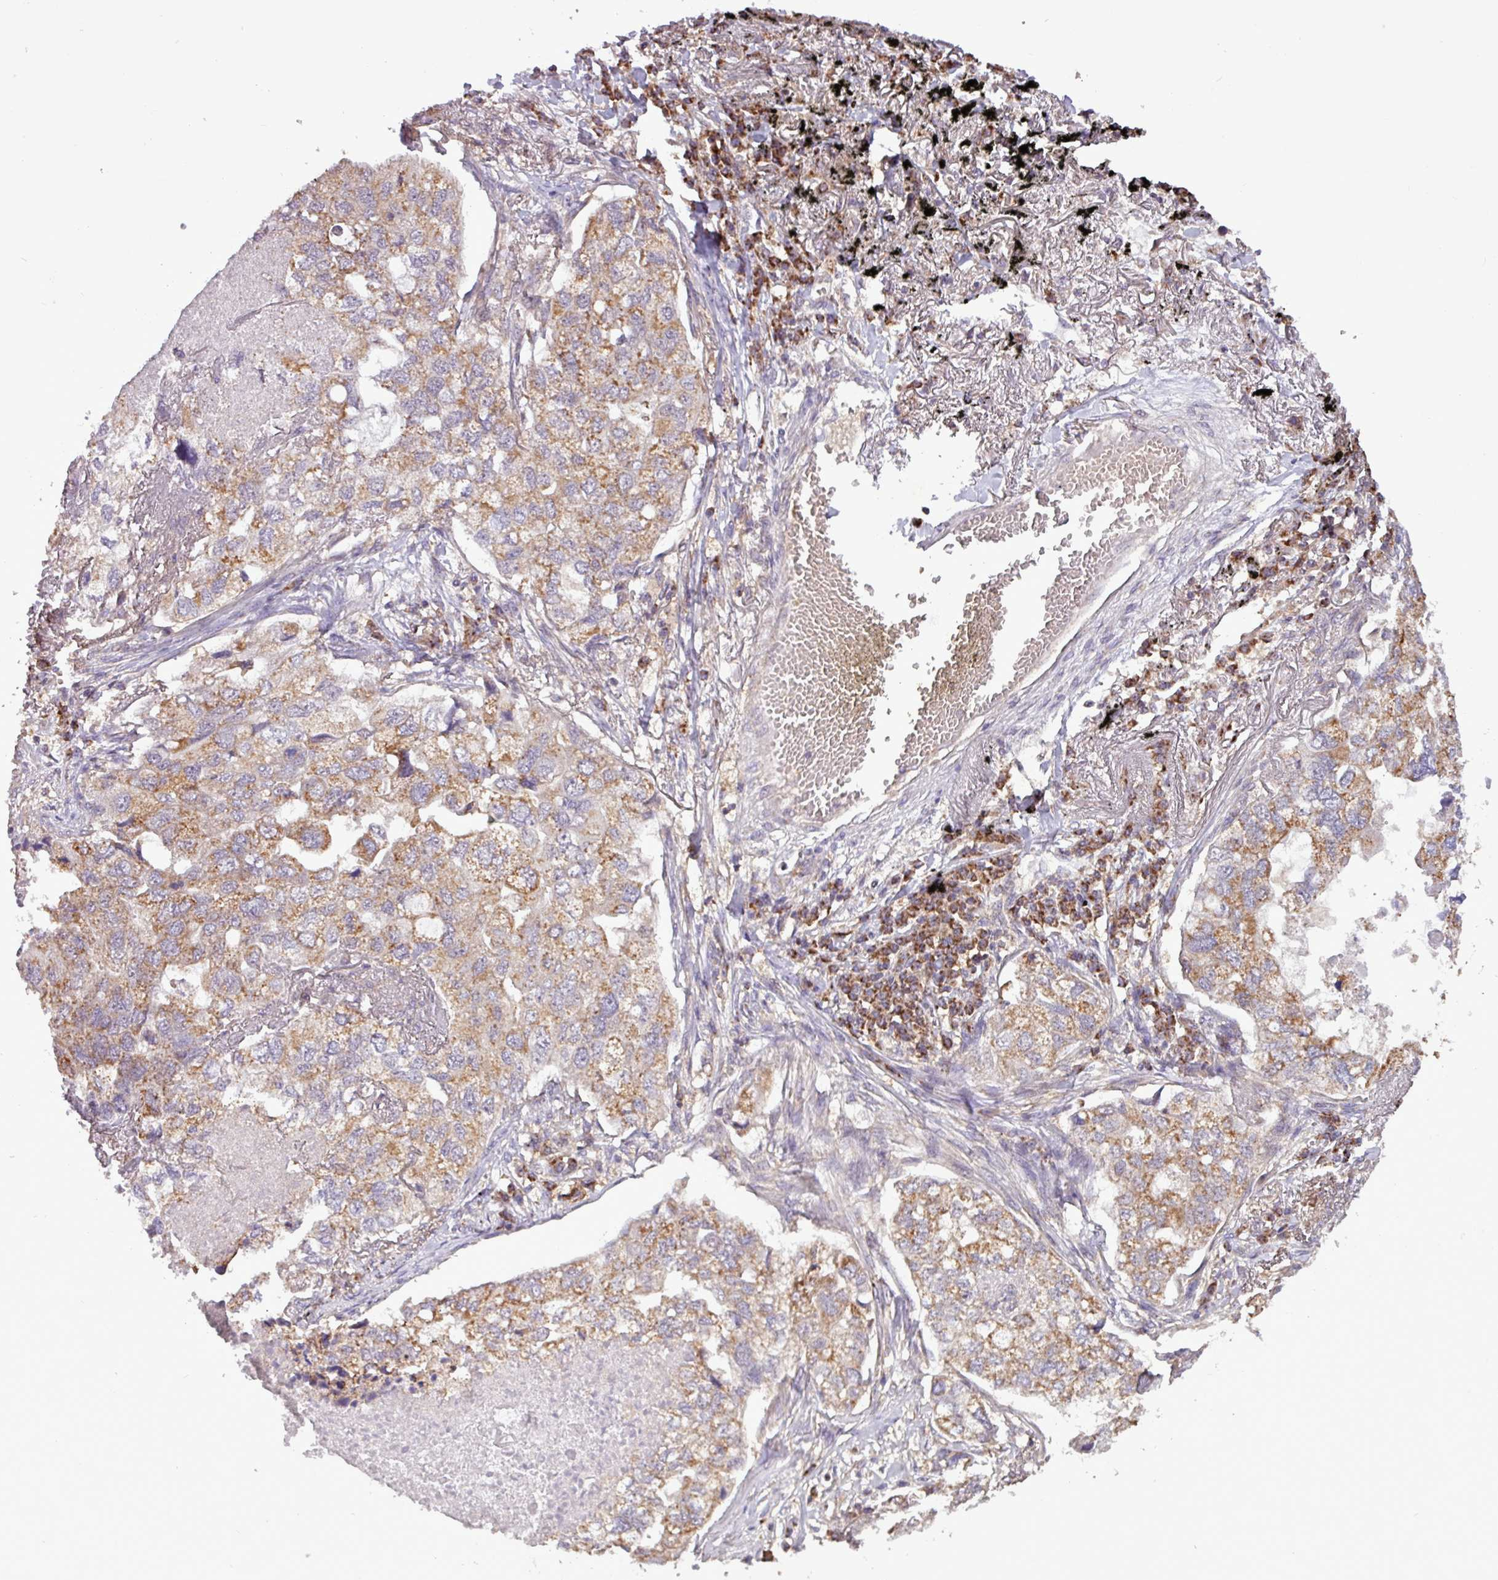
{"staining": {"intensity": "moderate", "quantity": ">75%", "location": "cytoplasmic/membranous"}, "tissue": "lung cancer", "cell_type": "Tumor cells", "image_type": "cancer", "snomed": [{"axis": "morphology", "description": "Adenocarcinoma, NOS"}, {"axis": "topography", "description": "Lung"}], "caption": "A medium amount of moderate cytoplasmic/membranous expression is appreciated in about >75% of tumor cells in lung cancer (adenocarcinoma) tissue.", "gene": "MCTP2", "patient": {"sex": "male", "age": 65}}